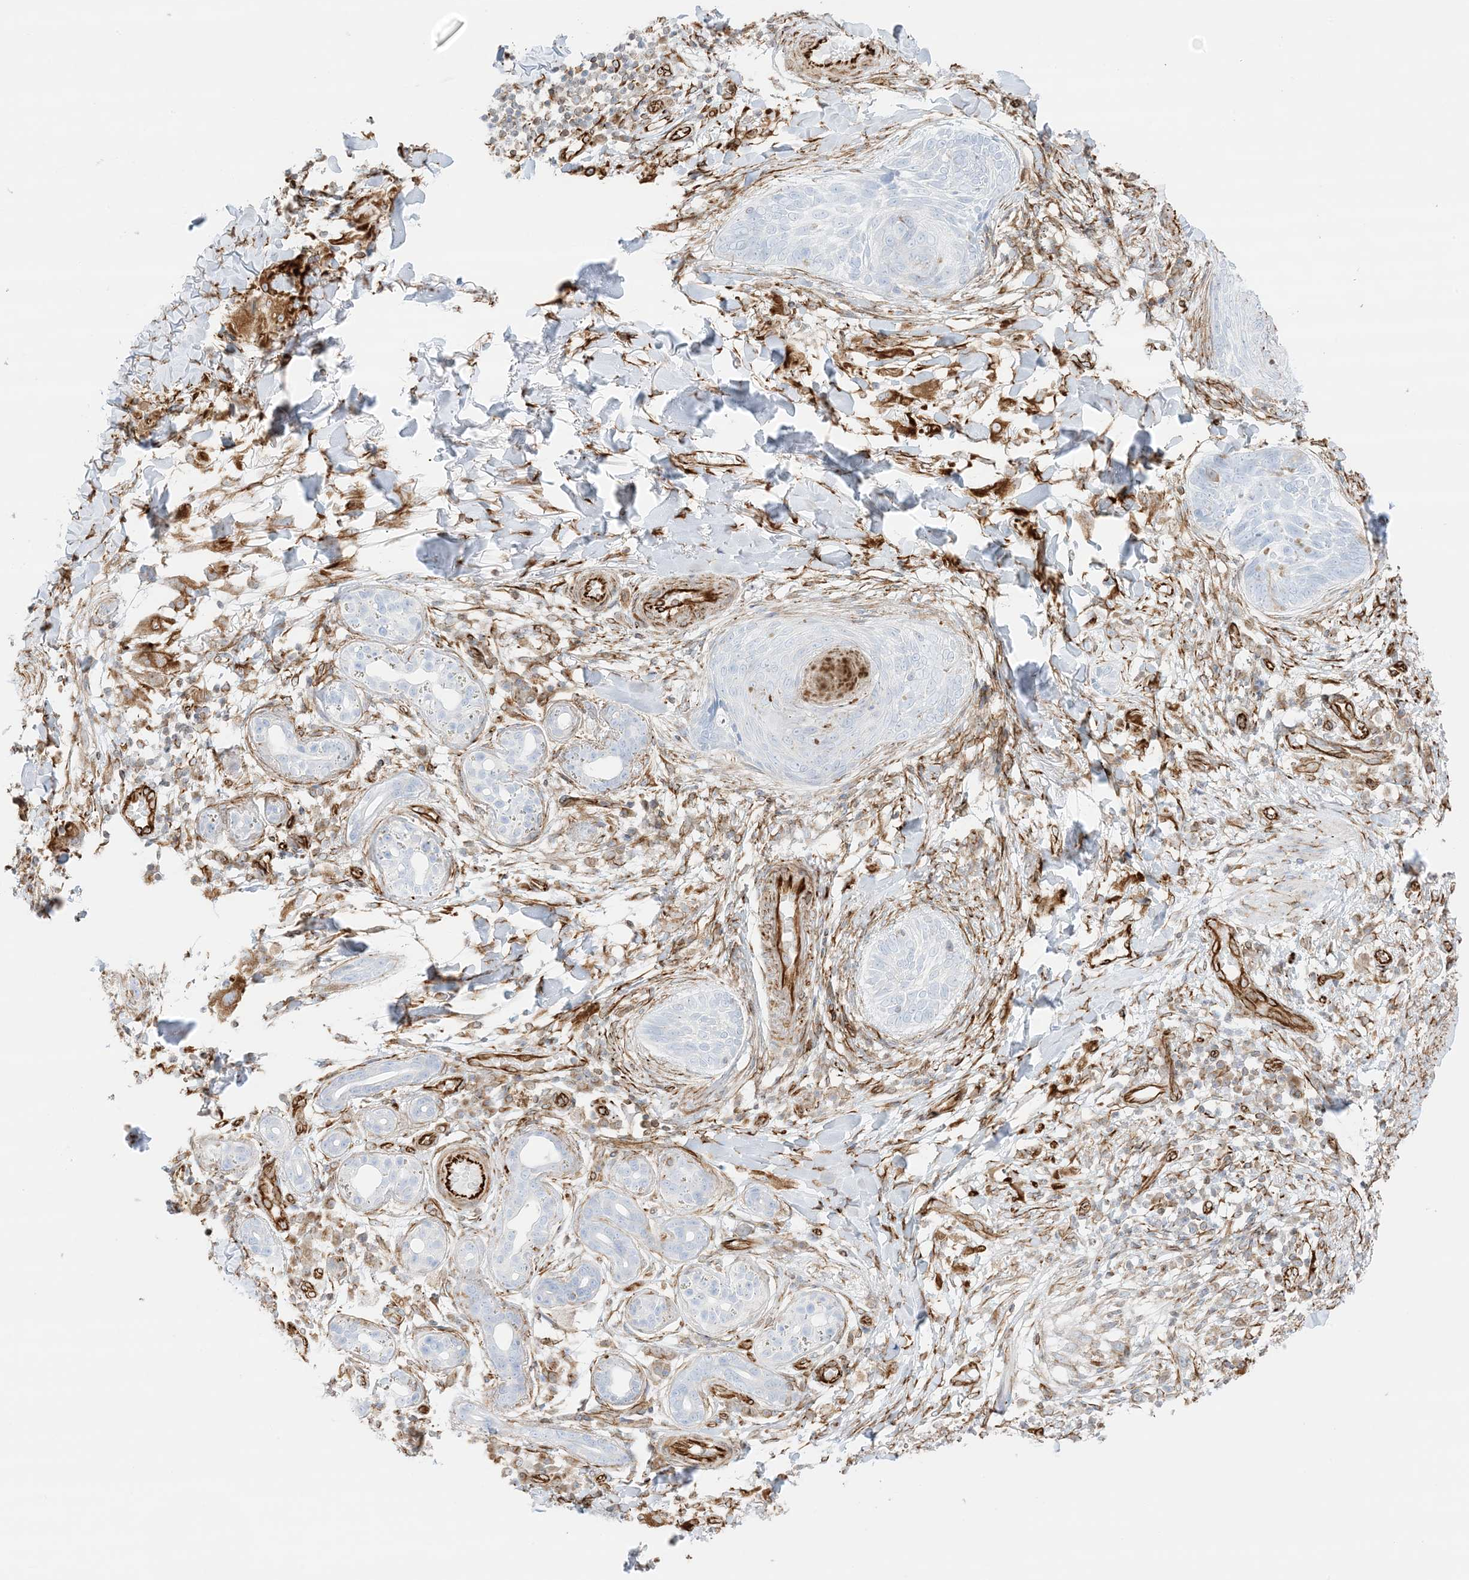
{"staining": {"intensity": "negative", "quantity": "none", "location": "none"}, "tissue": "skin cancer", "cell_type": "Tumor cells", "image_type": "cancer", "snomed": [{"axis": "morphology", "description": "Basal cell carcinoma"}, {"axis": "topography", "description": "Skin"}], "caption": "IHC of human skin cancer demonstrates no expression in tumor cells.", "gene": "PID1", "patient": {"sex": "male", "age": 85}}